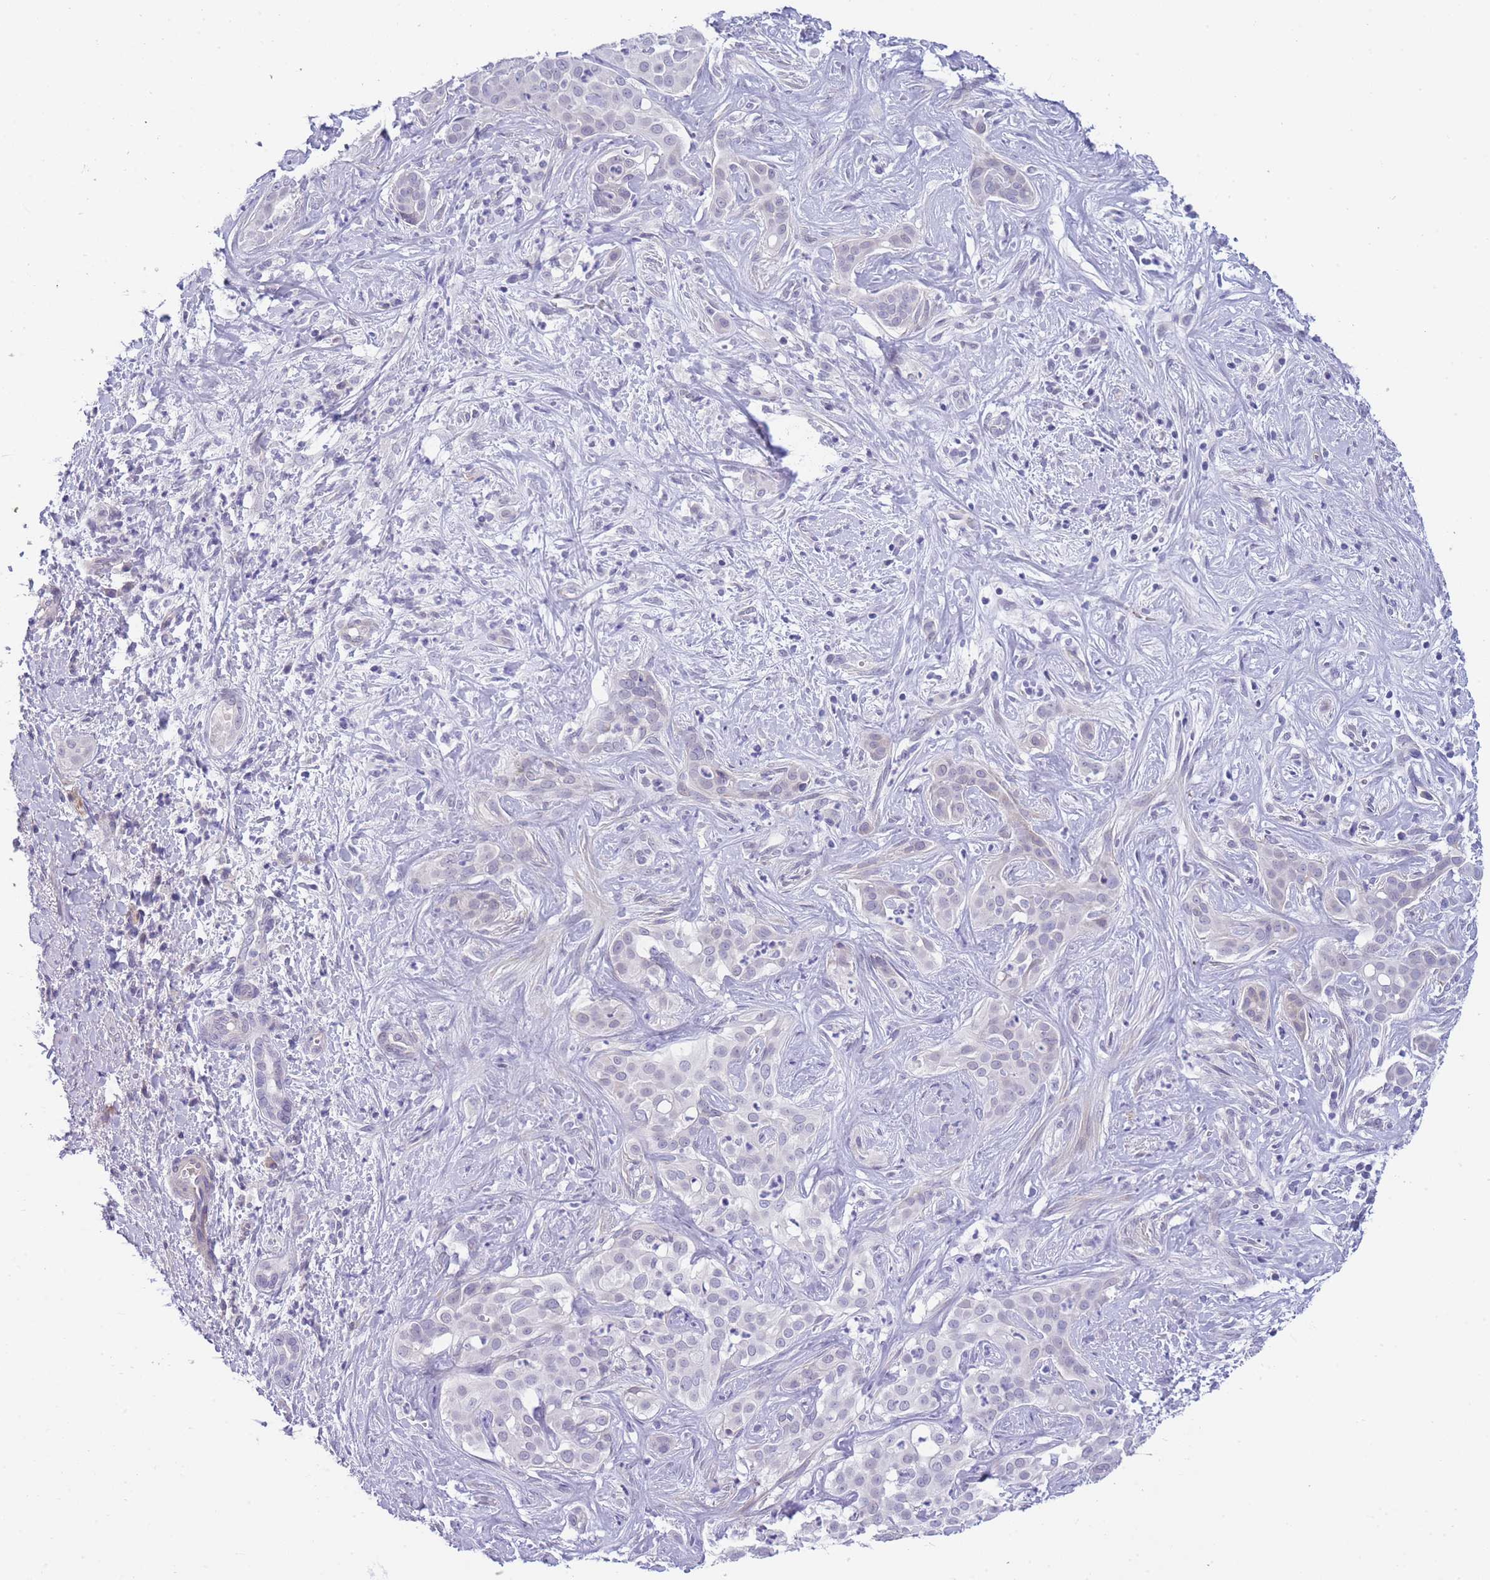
{"staining": {"intensity": "negative", "quantity": "none", "location": "none"}, "tissue": "liver cancer", "cell_type": "Tumor cells", "image_type": "cancer", "snomed": [{"axis": "morphology", "description": "Cholangiocarcinoma"}, {"axis": "topography", "description": "Liver"}], "caption": "Immunohistochemistry (IHC) photomicrograph of human liver cholangiocarcinoma stained for a protein (brown), which displays no staining in tumor cells.", "gene": "PRR23B", "patient": {"sex": "male", "age": 67}}